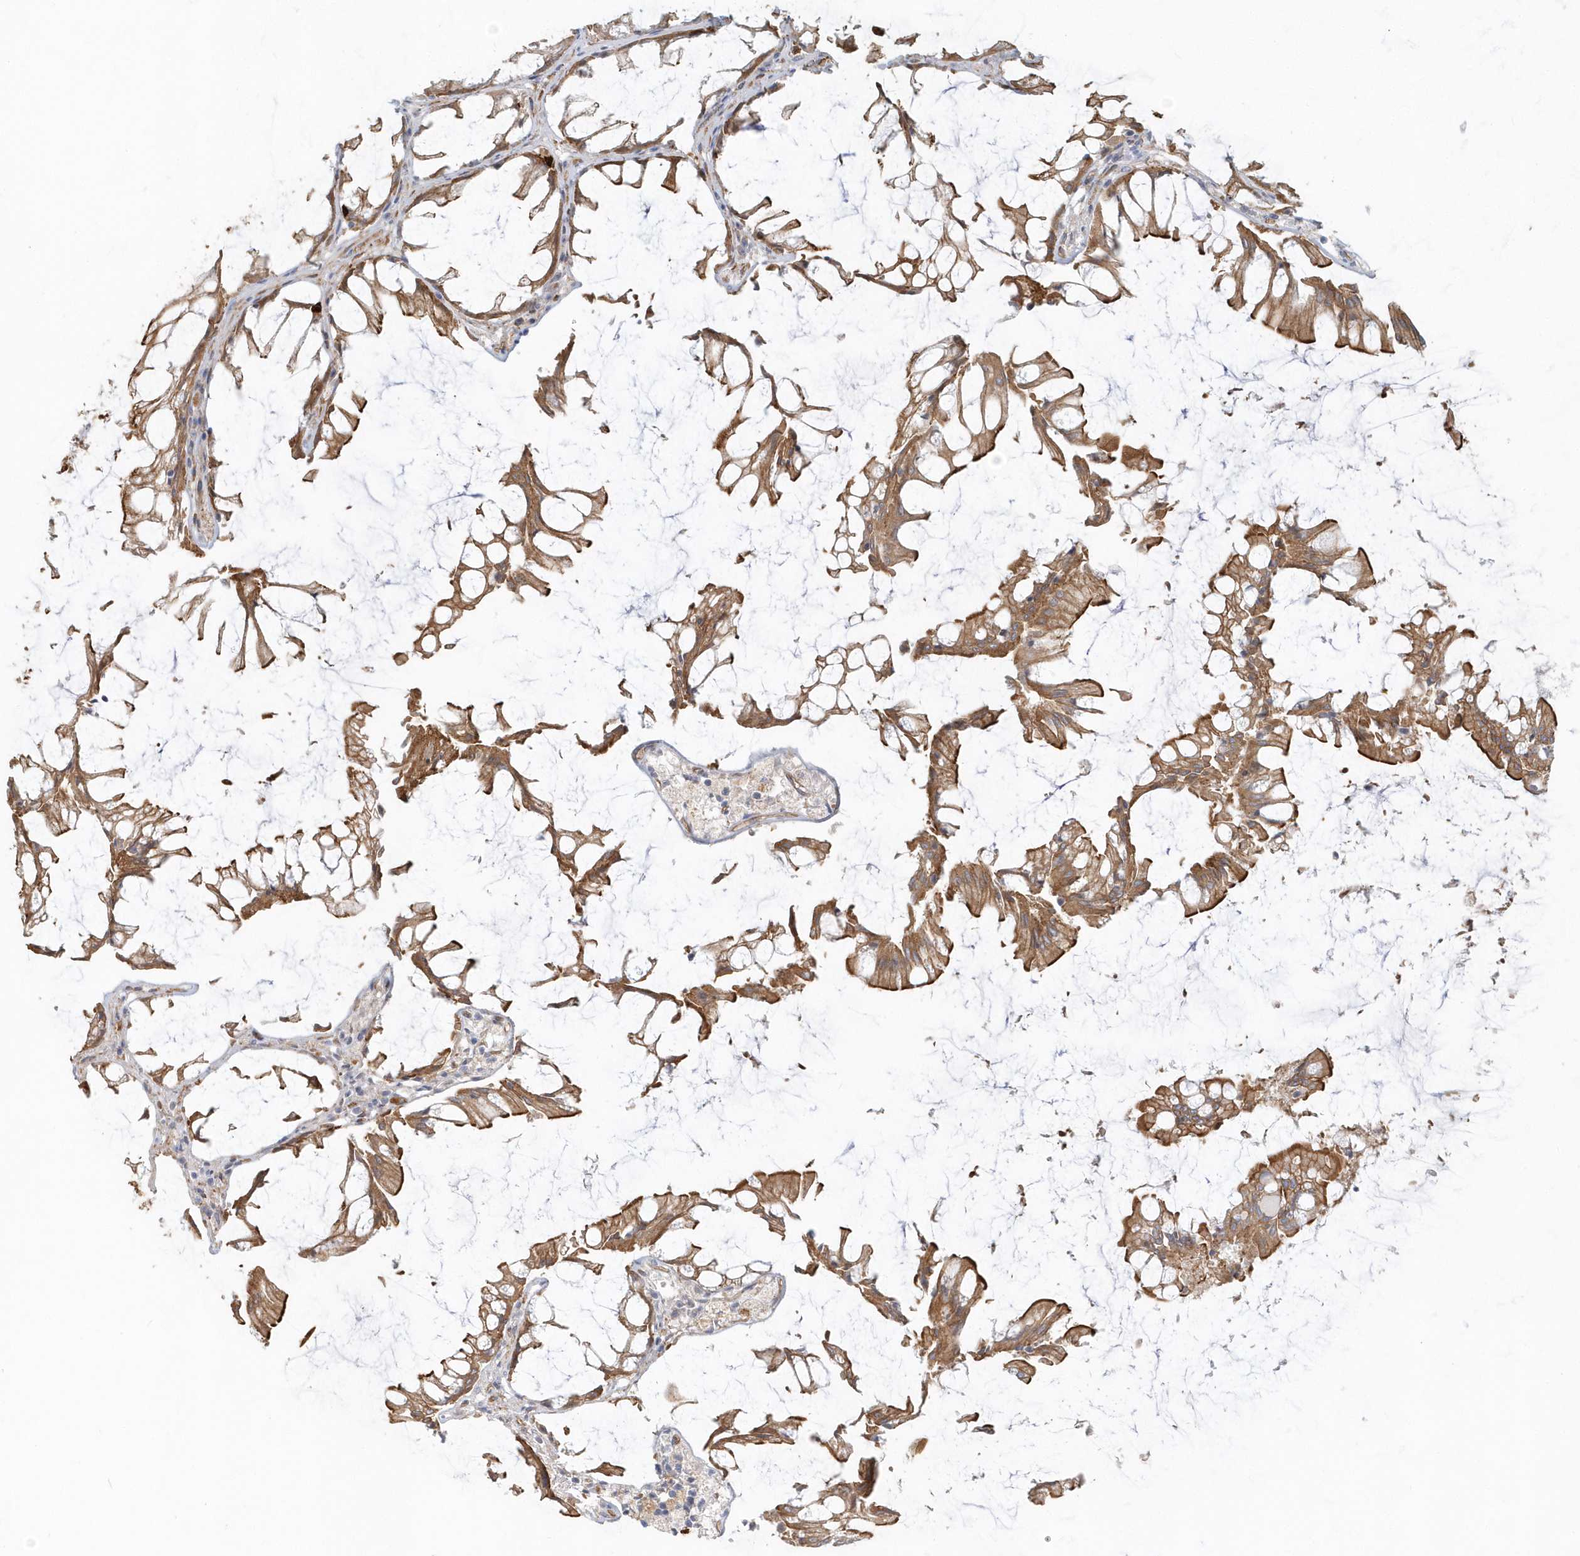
{"staining": {"intensity": "moderate", "quantity": ">75%", "location": "cytoplasmic/membranous"}, "tissue": "colorectal cancer", "cell_type": "Tumor cells", "image_type": "cancer", "snomed": [{"axis": "morphology", "description": "Adenocarcinoma, NOS"}, {"axis": "topography", "description": "Rectum"}], "caption": "Tumor cells reveal medium levels of moderate cytoplasmic/membranous positivity in approximately >75% of cells in colorectal cancer.", "gene": "DNAH1", "patient": {"sex": "female", "age": 65}}